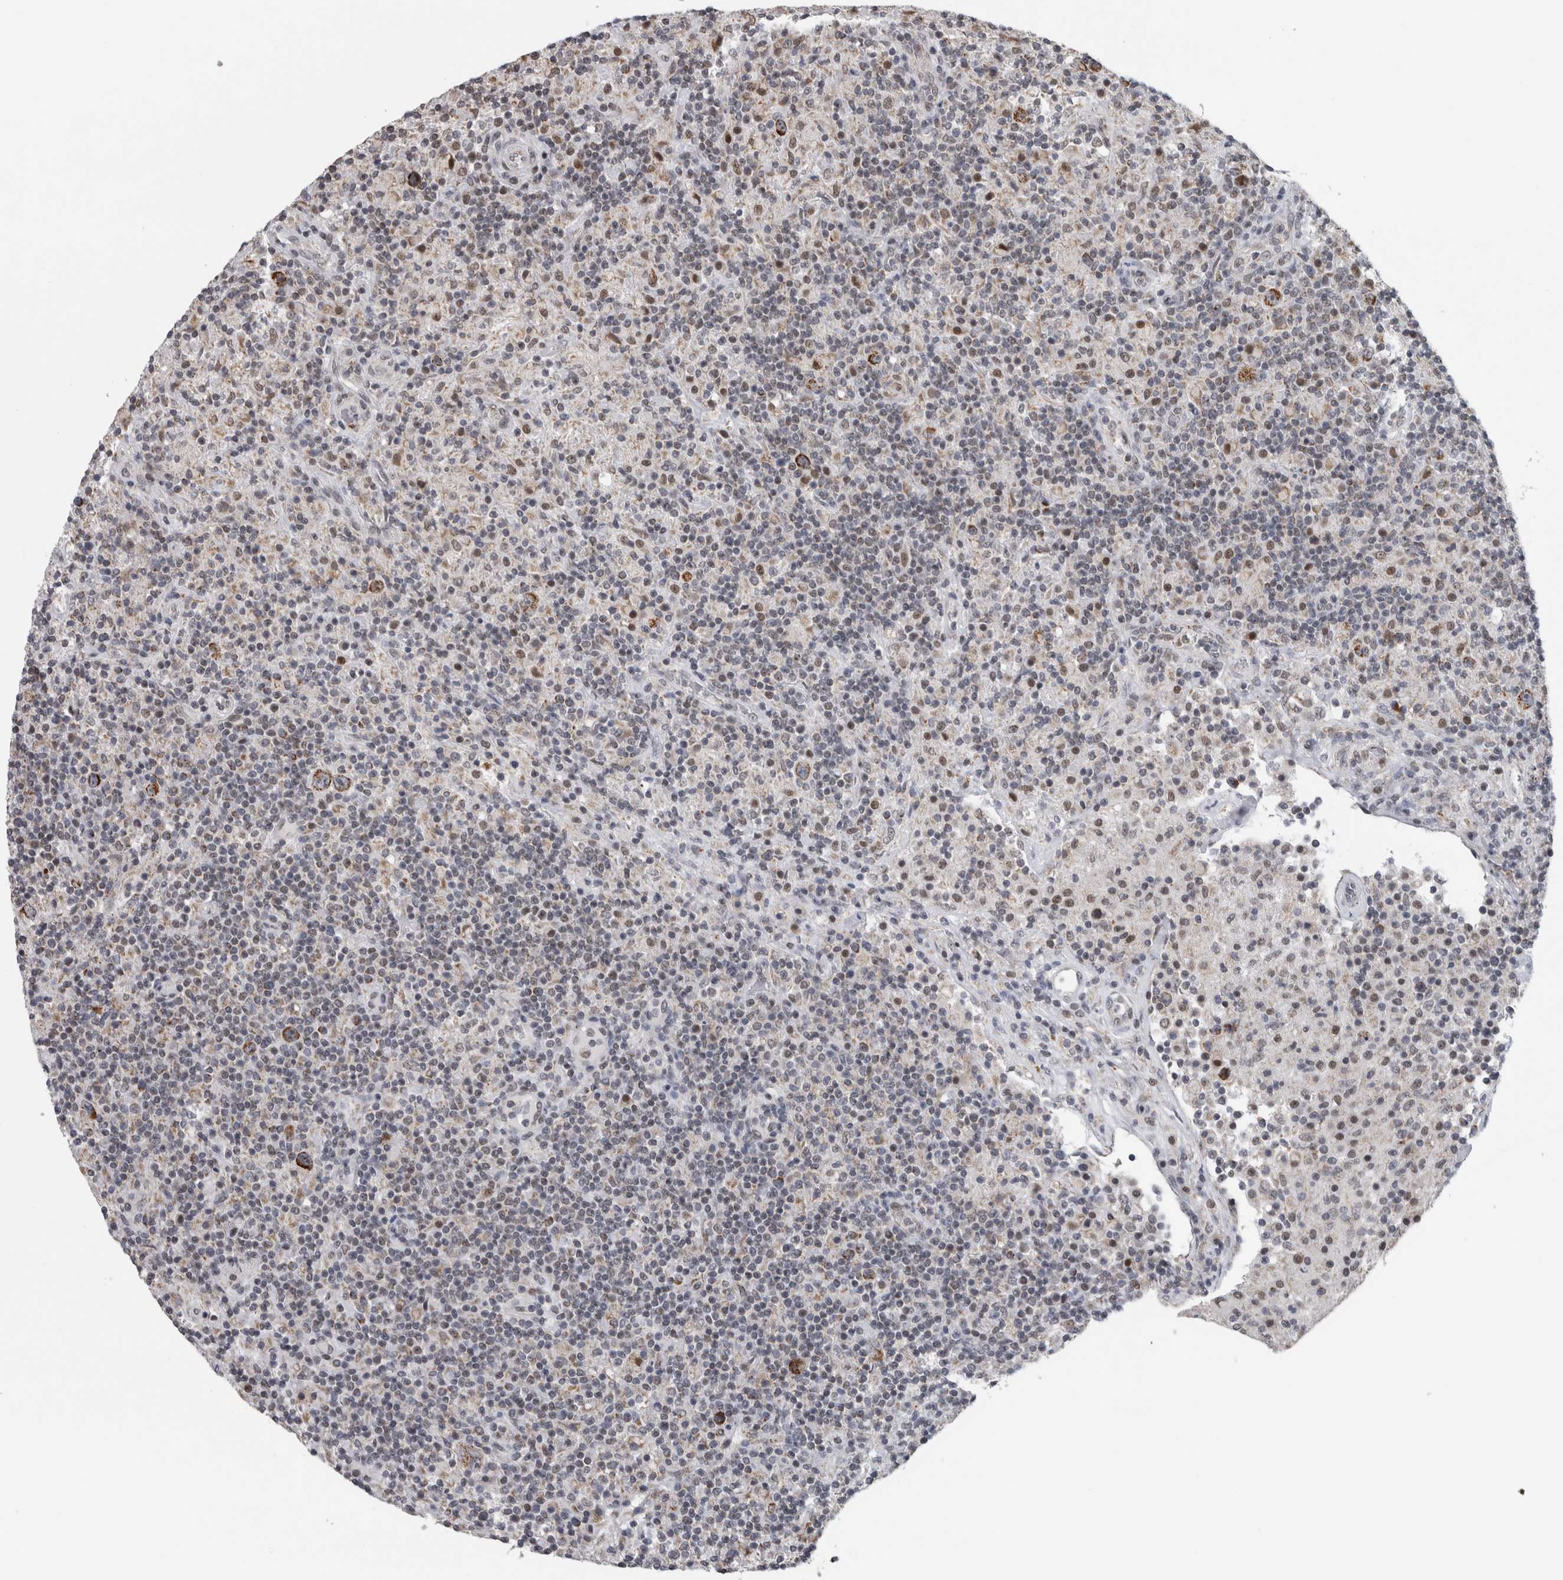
{"staining": {"intensity": "strong", "quantity": ">75%", "location": "cytoplasmic/membranous"}, "tissue": "lymphoma", "cell_type": "Tumor cells", "image_type": "cancer", "snomed": [{"axis": "morphology", "description": "Hodgkin's disease, NOS"}, {"axis": "topography", "description": "Lymph node"}], "caption": "Immunohistochemical staining of Hodgkin's disease reveals strong cytoplasmic/membranous protein expression in about >75% of tumor cells.", "gene": "OR2K2", "patient": {"sex": "male", "age": 70}}